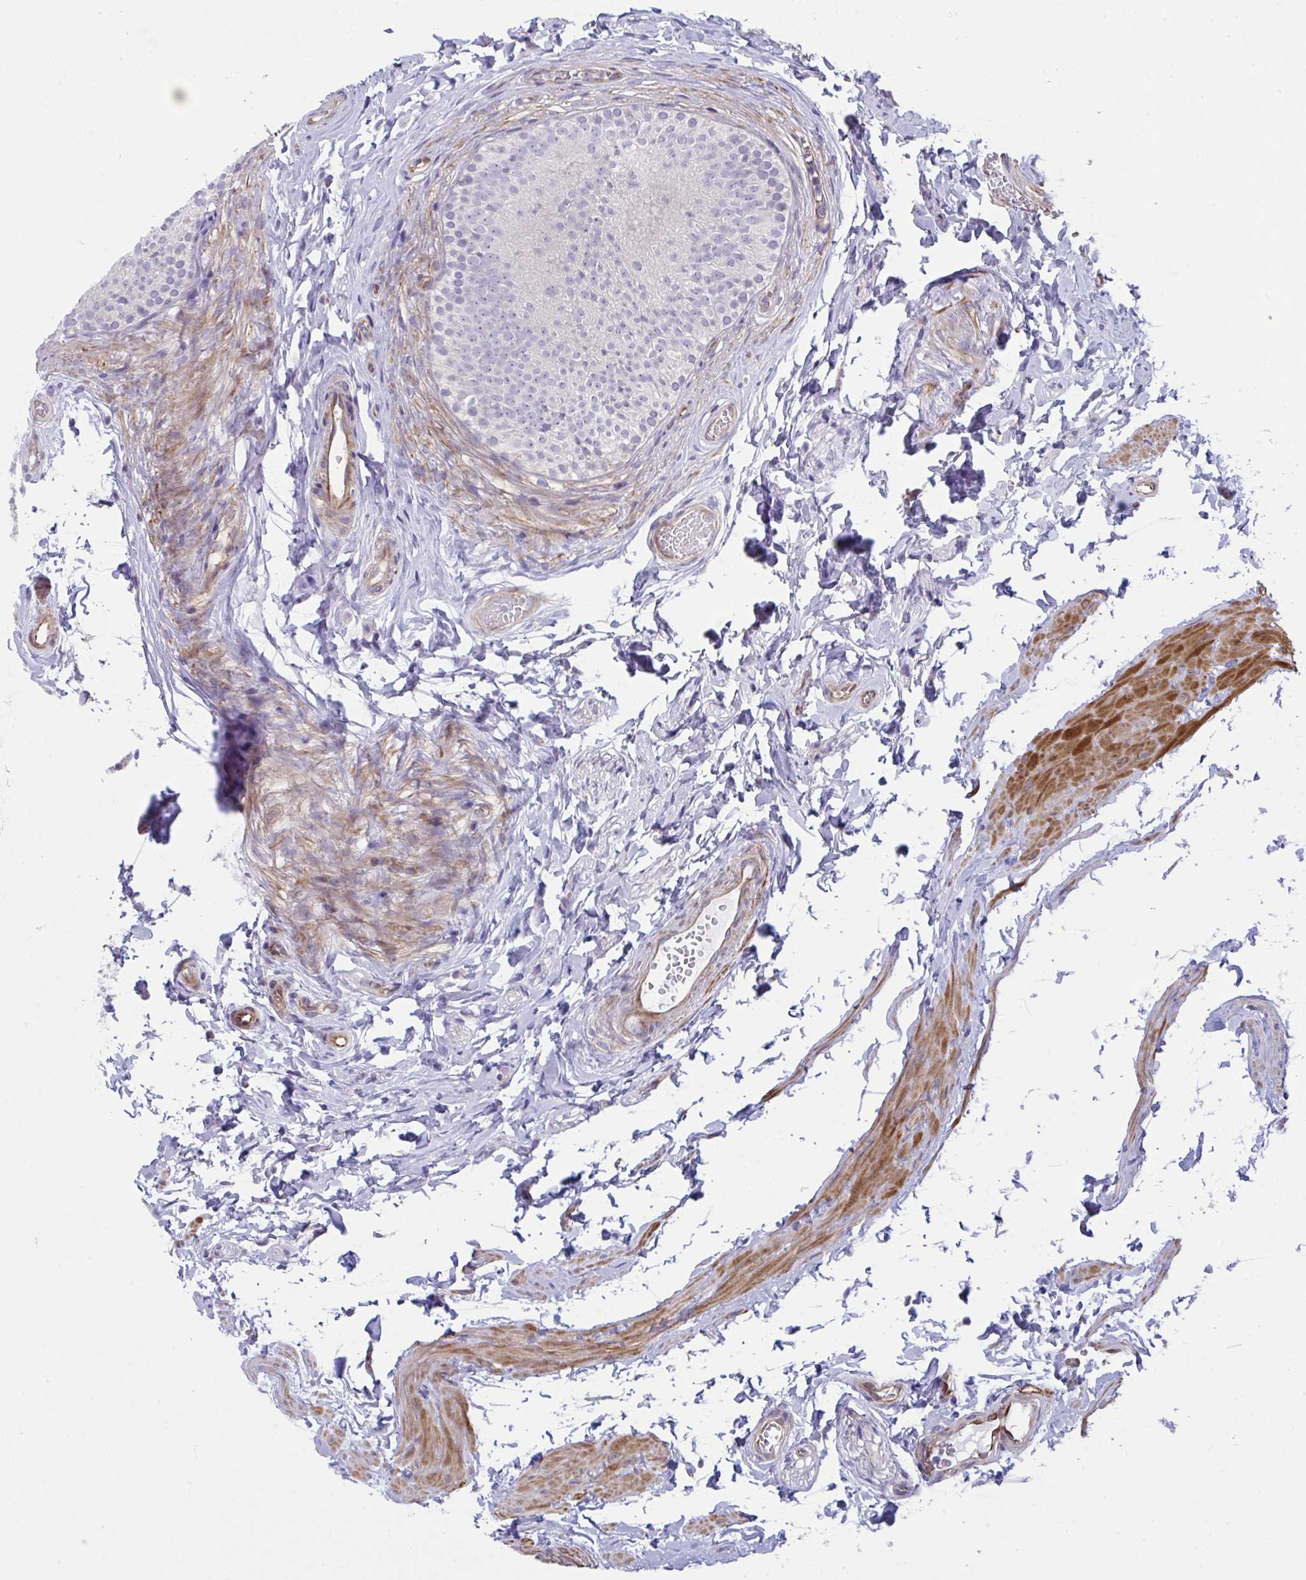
{"staining": {"intensity": "negative", "quantity": "none", "location": "none"}, "tissue": "epididymis", "cell_type": "Glandular cells", "image_type": "normal", "snomed": [{"axis": "morphology", "description": "Normal tissue, NOS"}, {"axis": "topography", "description": "Epididymis, spermatic cord, NOS"}, {"axis": "topography", "description": "Epididymis"}, {"axis": "topography", "description": "Peripheral nerve tissue"}], "caption": "Epididymis was stained to show a protein in brown. There is no significant positivity in glandular cells. Nuclei are stained in blue.", "gene": "MYL12A", "patient": {"sex": "male", "age": 29}}